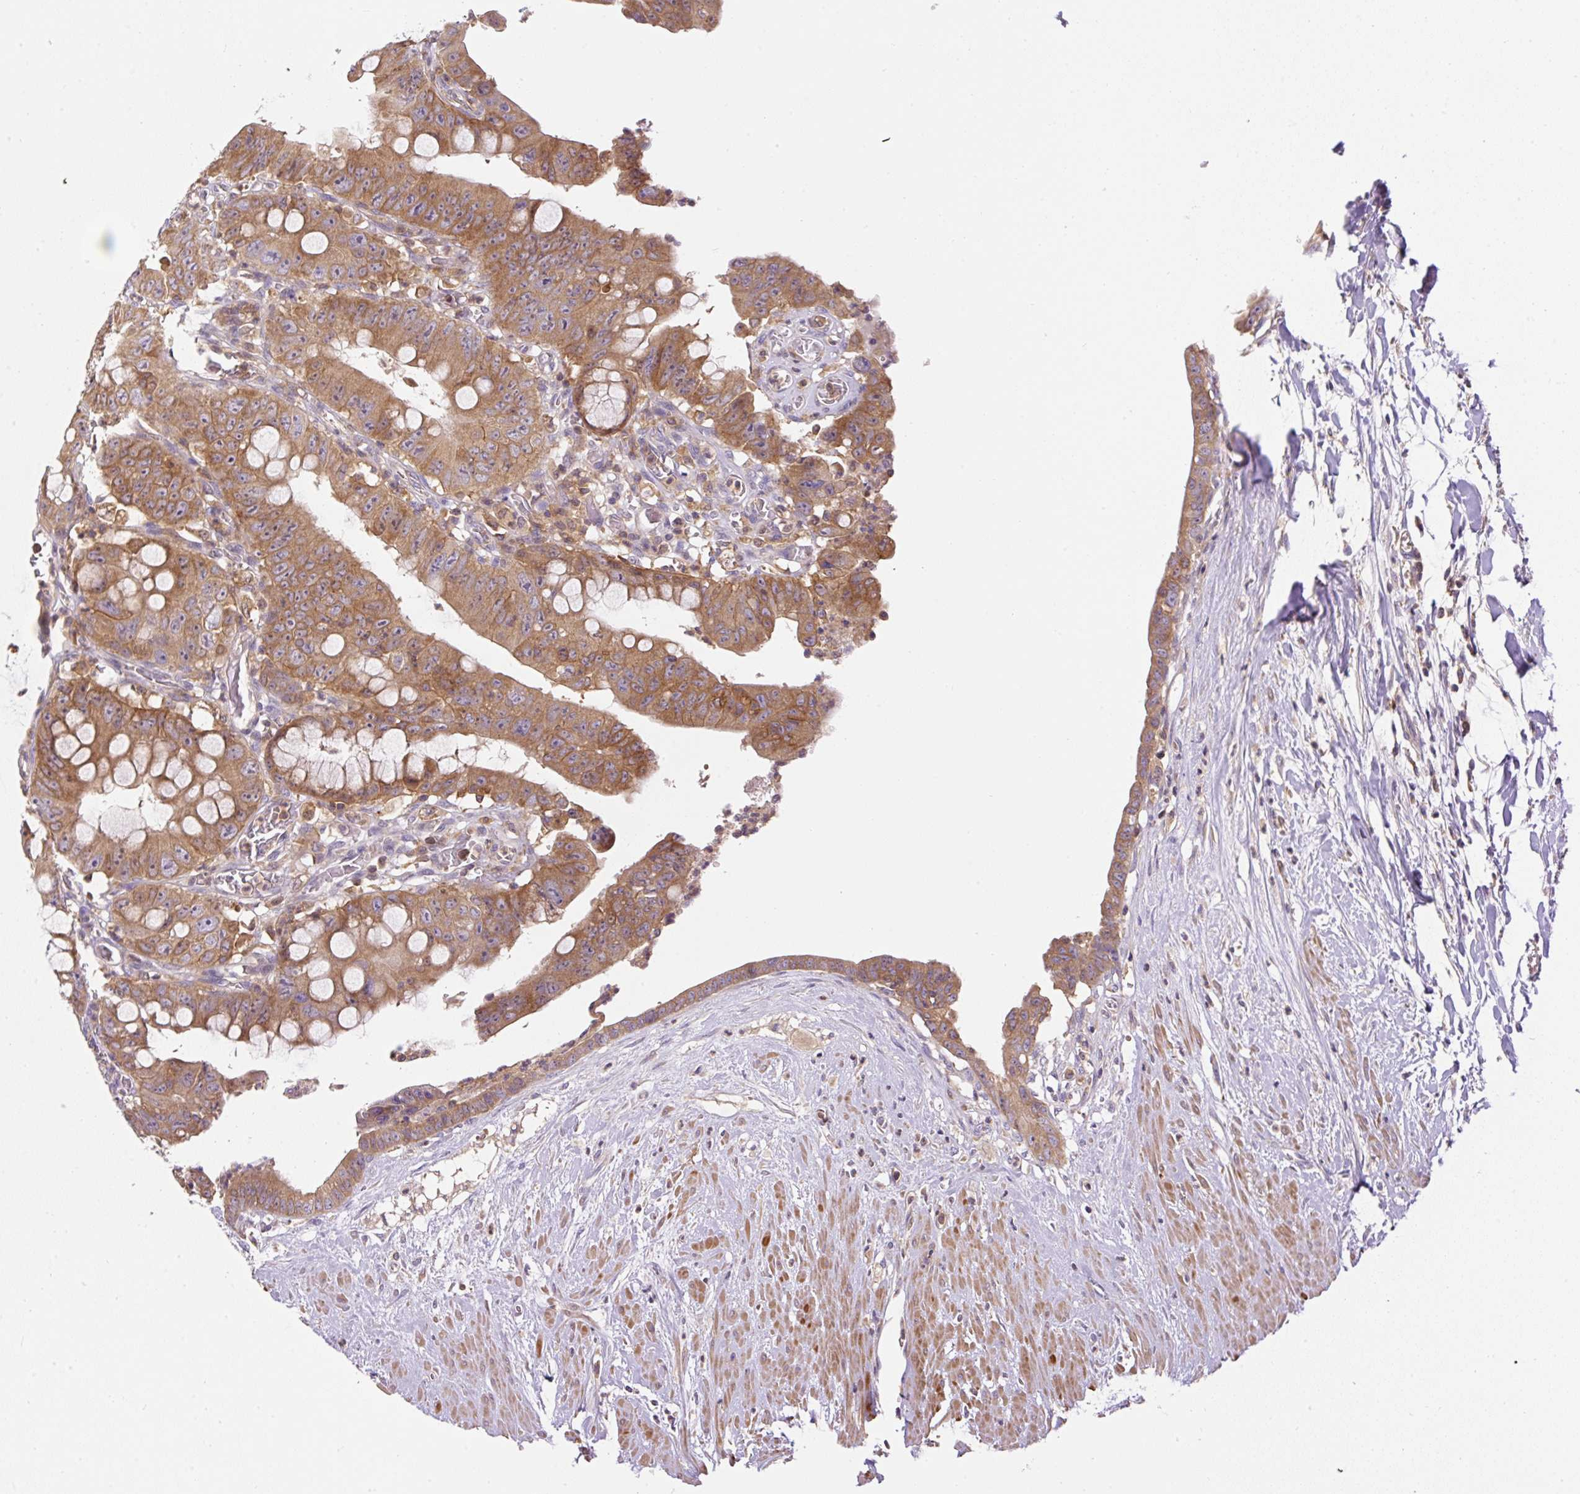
{"staining": {"intensity": "moderate", "quantity": ">75%", "location": "cytoplasmic/membranous"}, "tissue": "colorectal cancer", "cell_type": "Tumor cells", "image_type": "cancer", "snomed": [{"axis": "morphology", "description": "Adenocarcinoma, NOS"}, {"axis": "topography", "description": "Rectum"}], "caption": "Immunohistochemical staining of human colorectal adenocarcinoma displays medium levels of moderate cytoplasmic/membranous protein staining in approximately >75% of tumor cells. (brown staining indicates protein expression, while blue staining denotes nuclei).", "gene": "CCDC28A", "patient": {"sex": "male", "age": 78}}